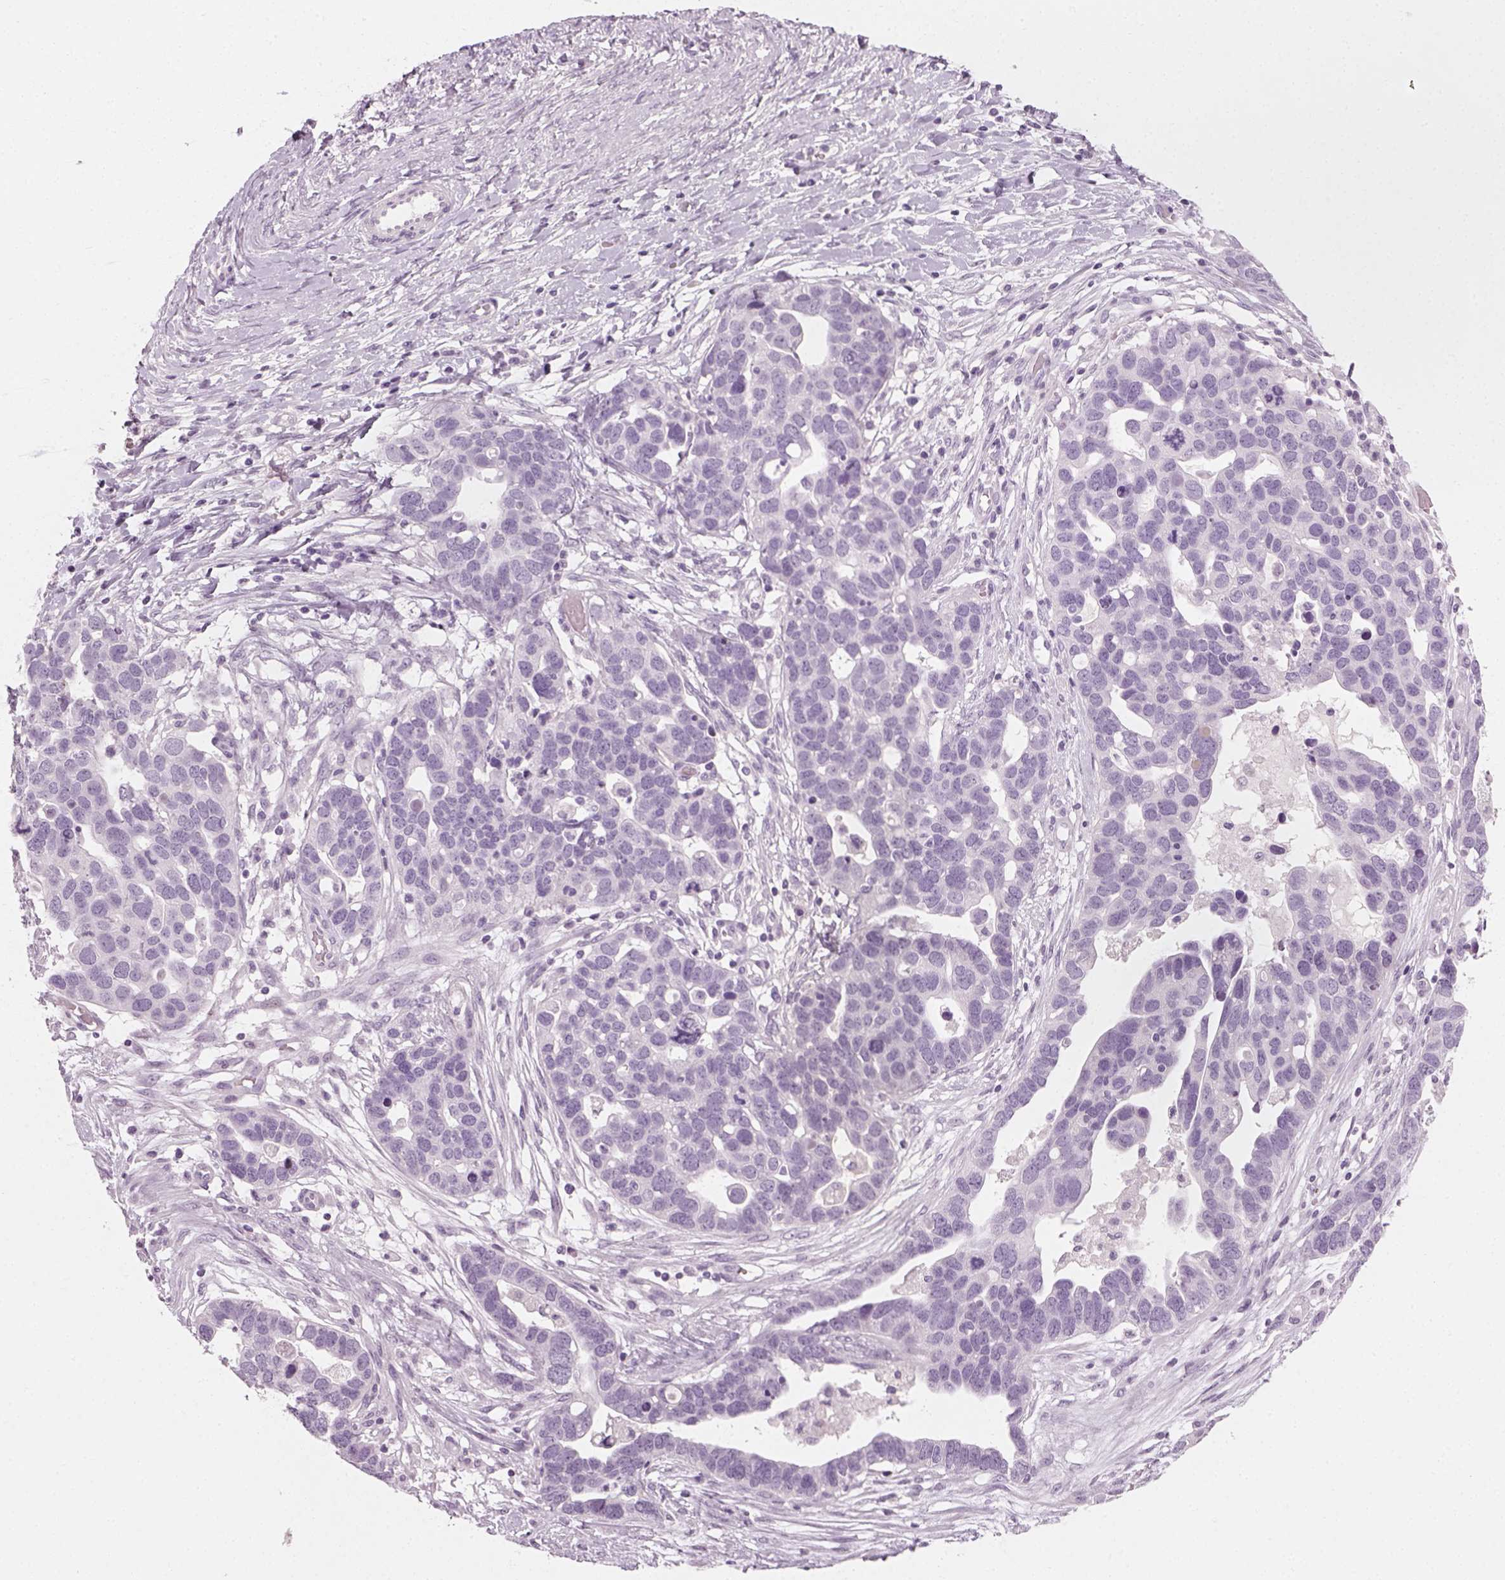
{"staining": {"intensity": "negative", "quantity": "none", "location": "none"}, "tissue": "ovarian cancer", "cell_type": "Tumor cells", "image_type": "cancer", "snomed": [{"axis": "morphology", "description": "Cystadenocarcinoma, serous, NOS"}, {"axis": "topography", "description": "Ovary"}], "caption": "Histopathology image shows no protein positivity in tumor cells of ovarian serous cystadenocarcinoma tissue.", "gene": "TH", "patient": {"sex": "female", "age": 54}}